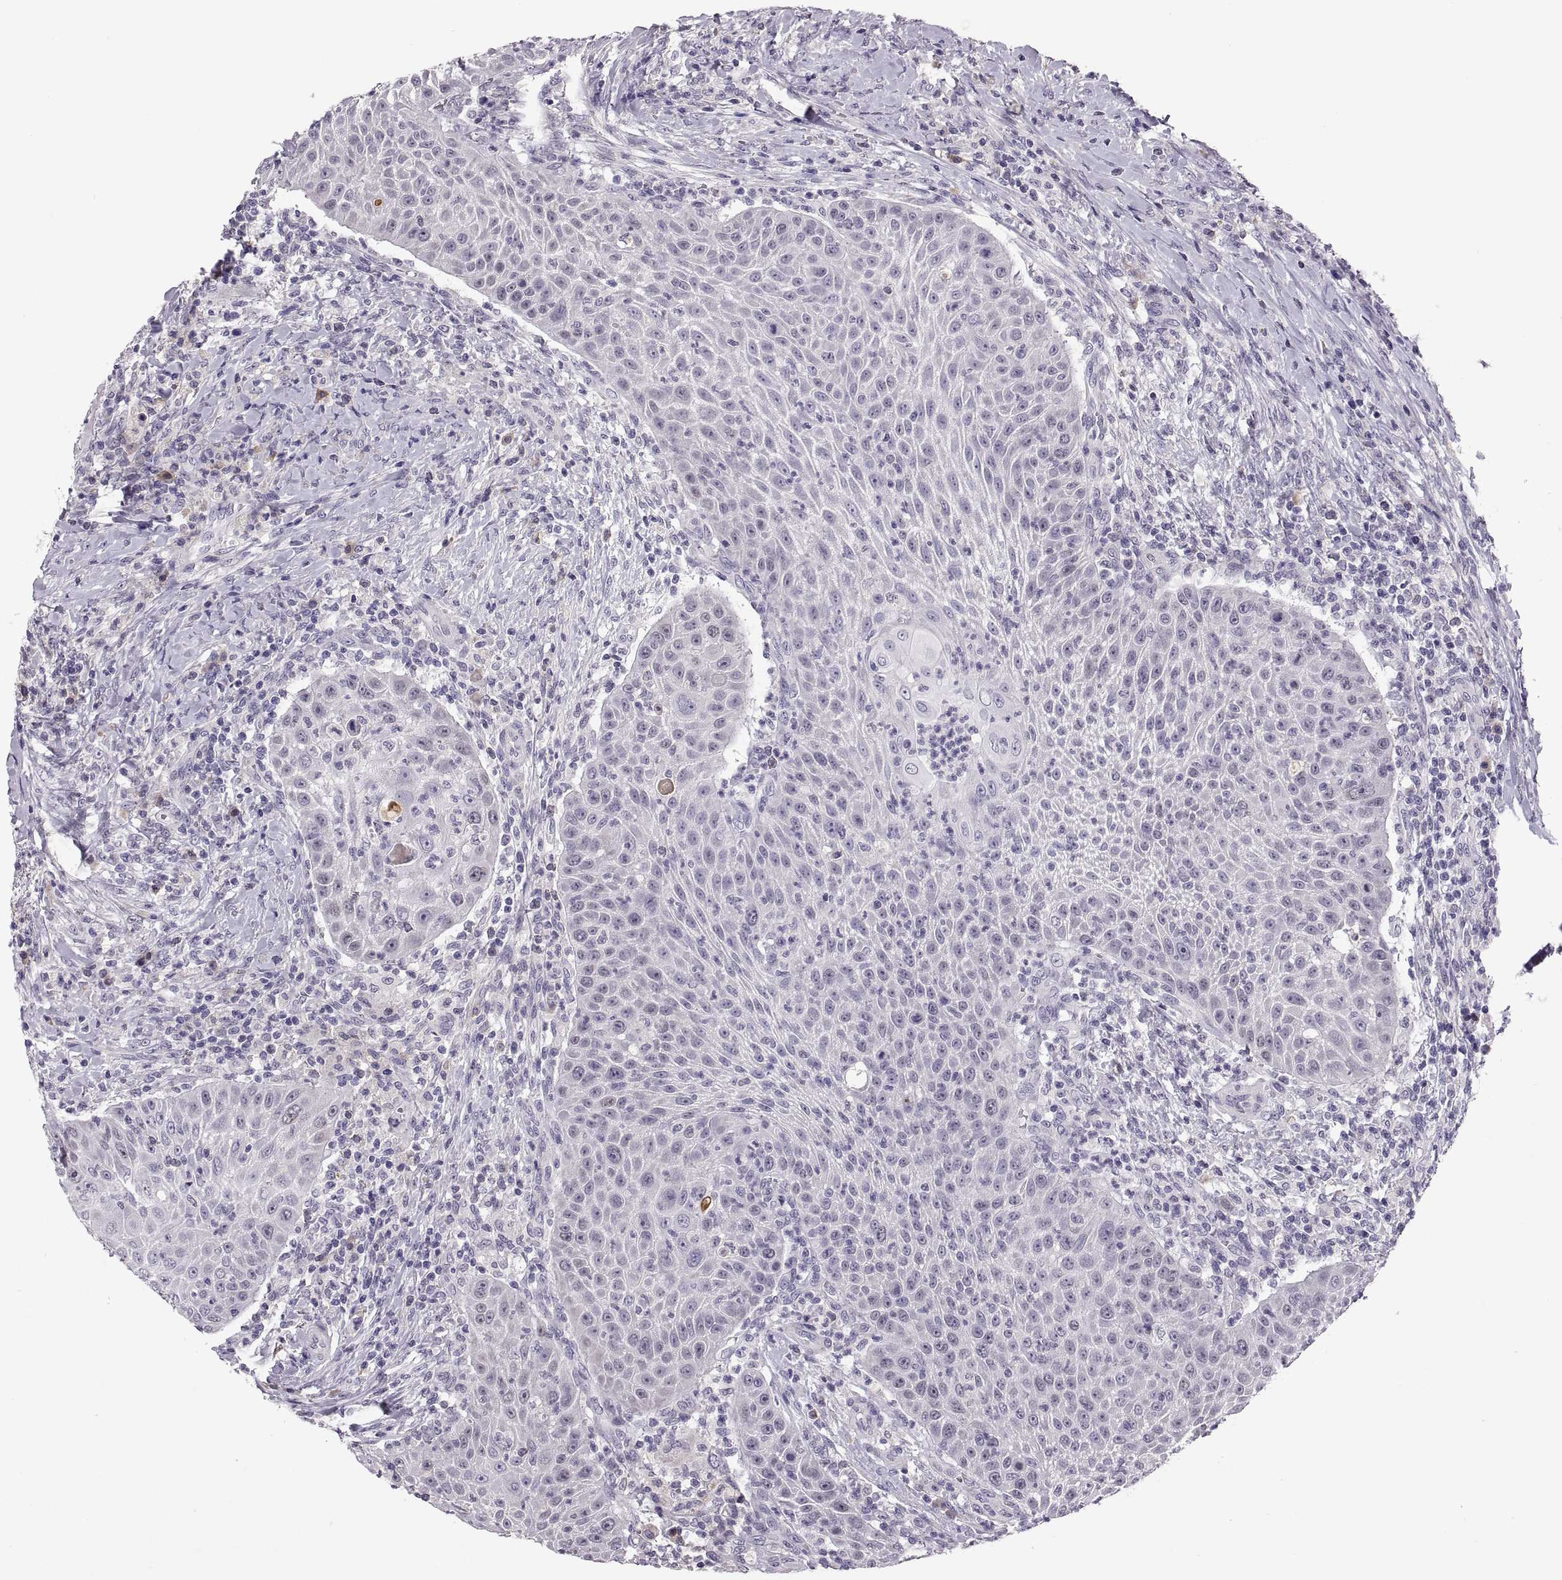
{"staining": {"intensity": "negative", "quantity": "none", "location": "none"}, "tissue": "head and neck cancer", "cell_type": "Tumor cells", "image_type": "cancer", "snomed": [{"axis": "morphology", "description": "Squamous cell carcinoma, NOS"}, {"axis": "topography", "description": "Head-Neck"}], "caption": "A photomicrograph of human squamous cell carcinoma (head and neck) is negative for staining in tumor cells.", "gene": "MAGEB18", "patient": {"sex": "male", "age": 69}}